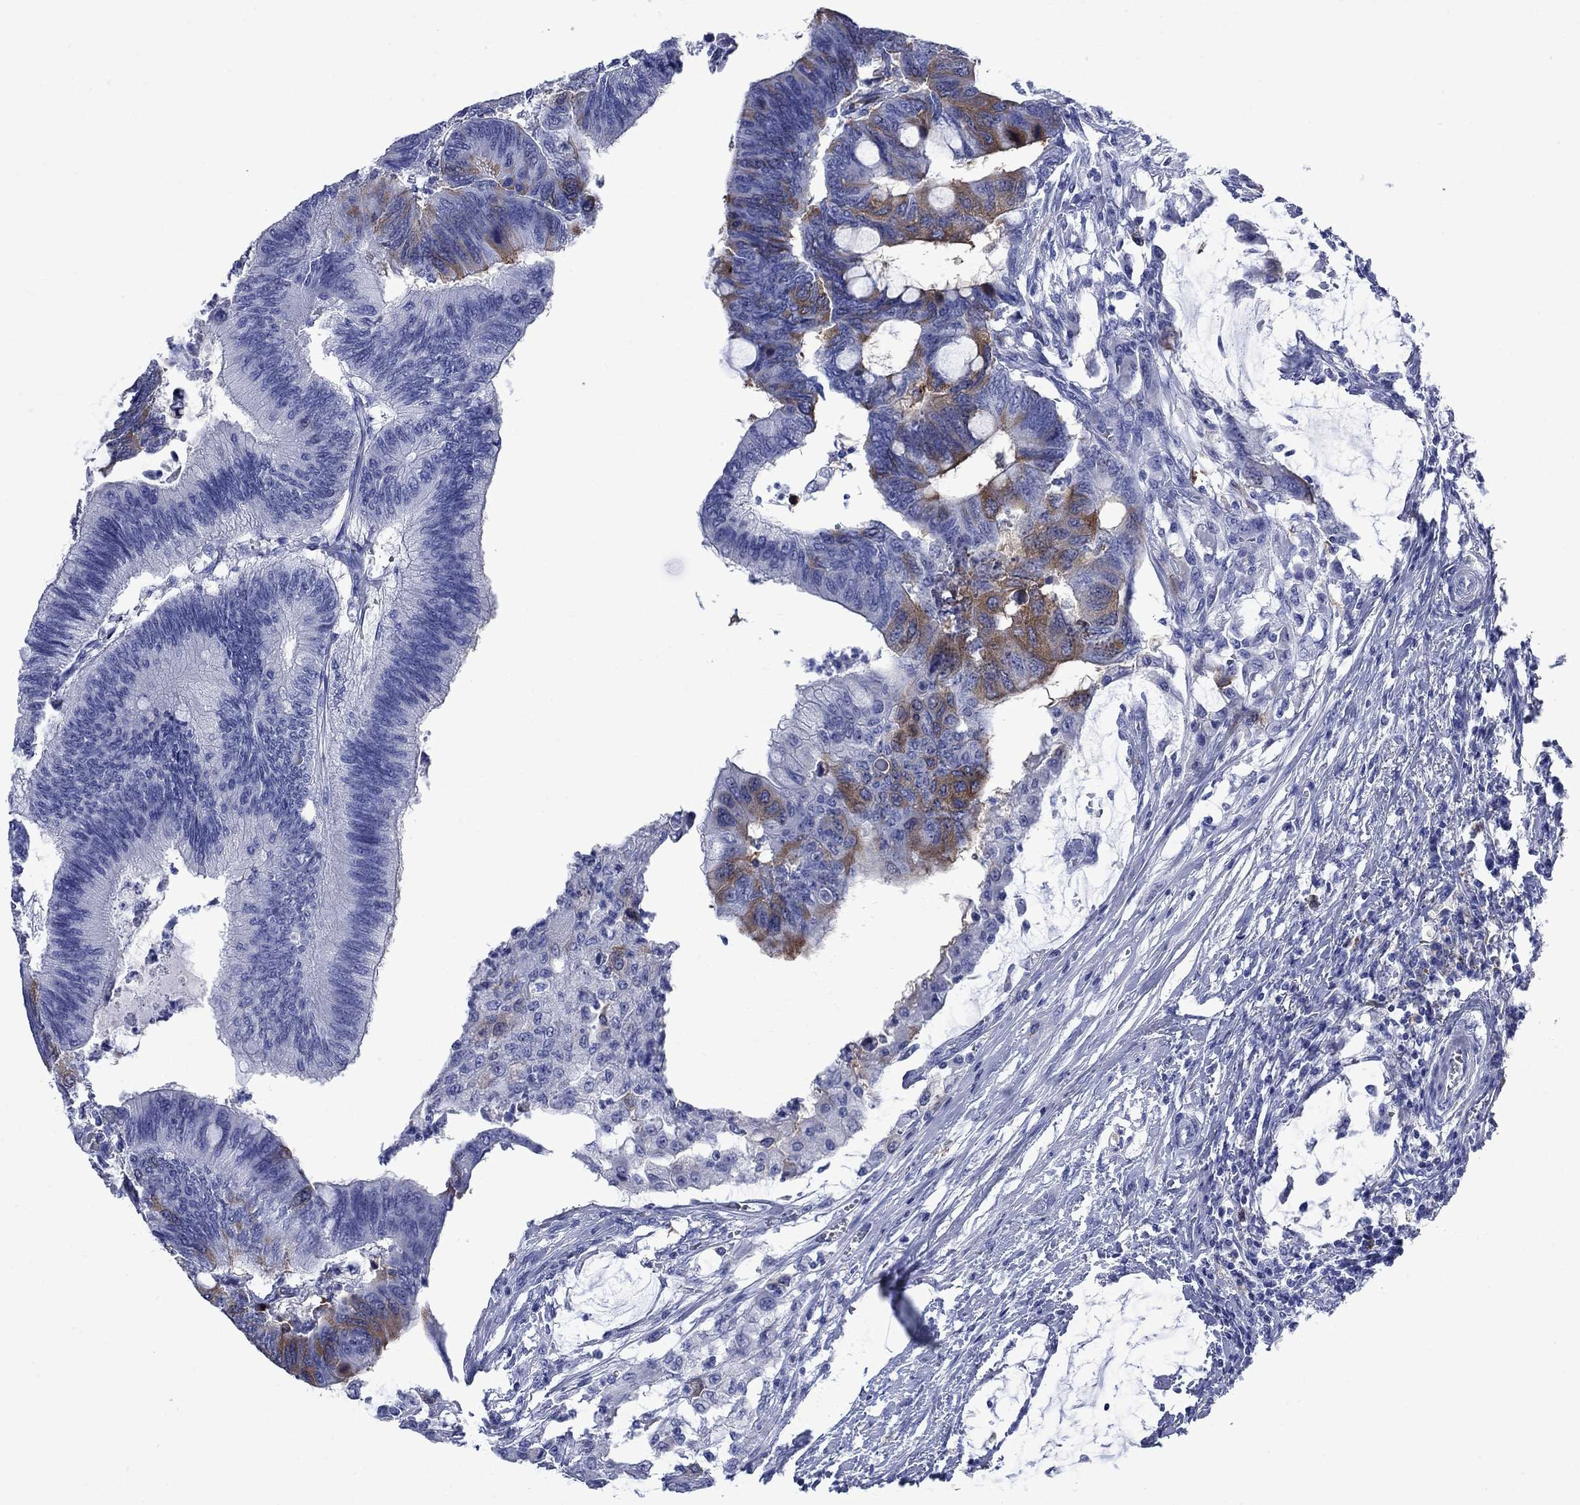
{"staining": {"intensity": "strong", "quantity": "<25%", "location": "cytoplasmic/membranous"}, "tissue": "colorectal cancer", "cell_type": "Tumor cells", "image_type": "cancer", "snomed": [{"axis": "morphology", "description": "Normal tissue, NOS"}, {"axis": "morphology", "description": "Adenocarcinoma, NOS"}, {"axis": "topography", "description": "Rectum"}, {"axis": "topography", "description": "Peripheral nerve tissue"}], "caption": "Immunohistochemical staining of human colorectal cancer (adenocarcinoma) demonstrates medium levels of strong cytoplasmic/membranous positivity in about <25% of tumor cells.", "gene": "TACC3", "patient": {"sex": "male", "age": 92}}